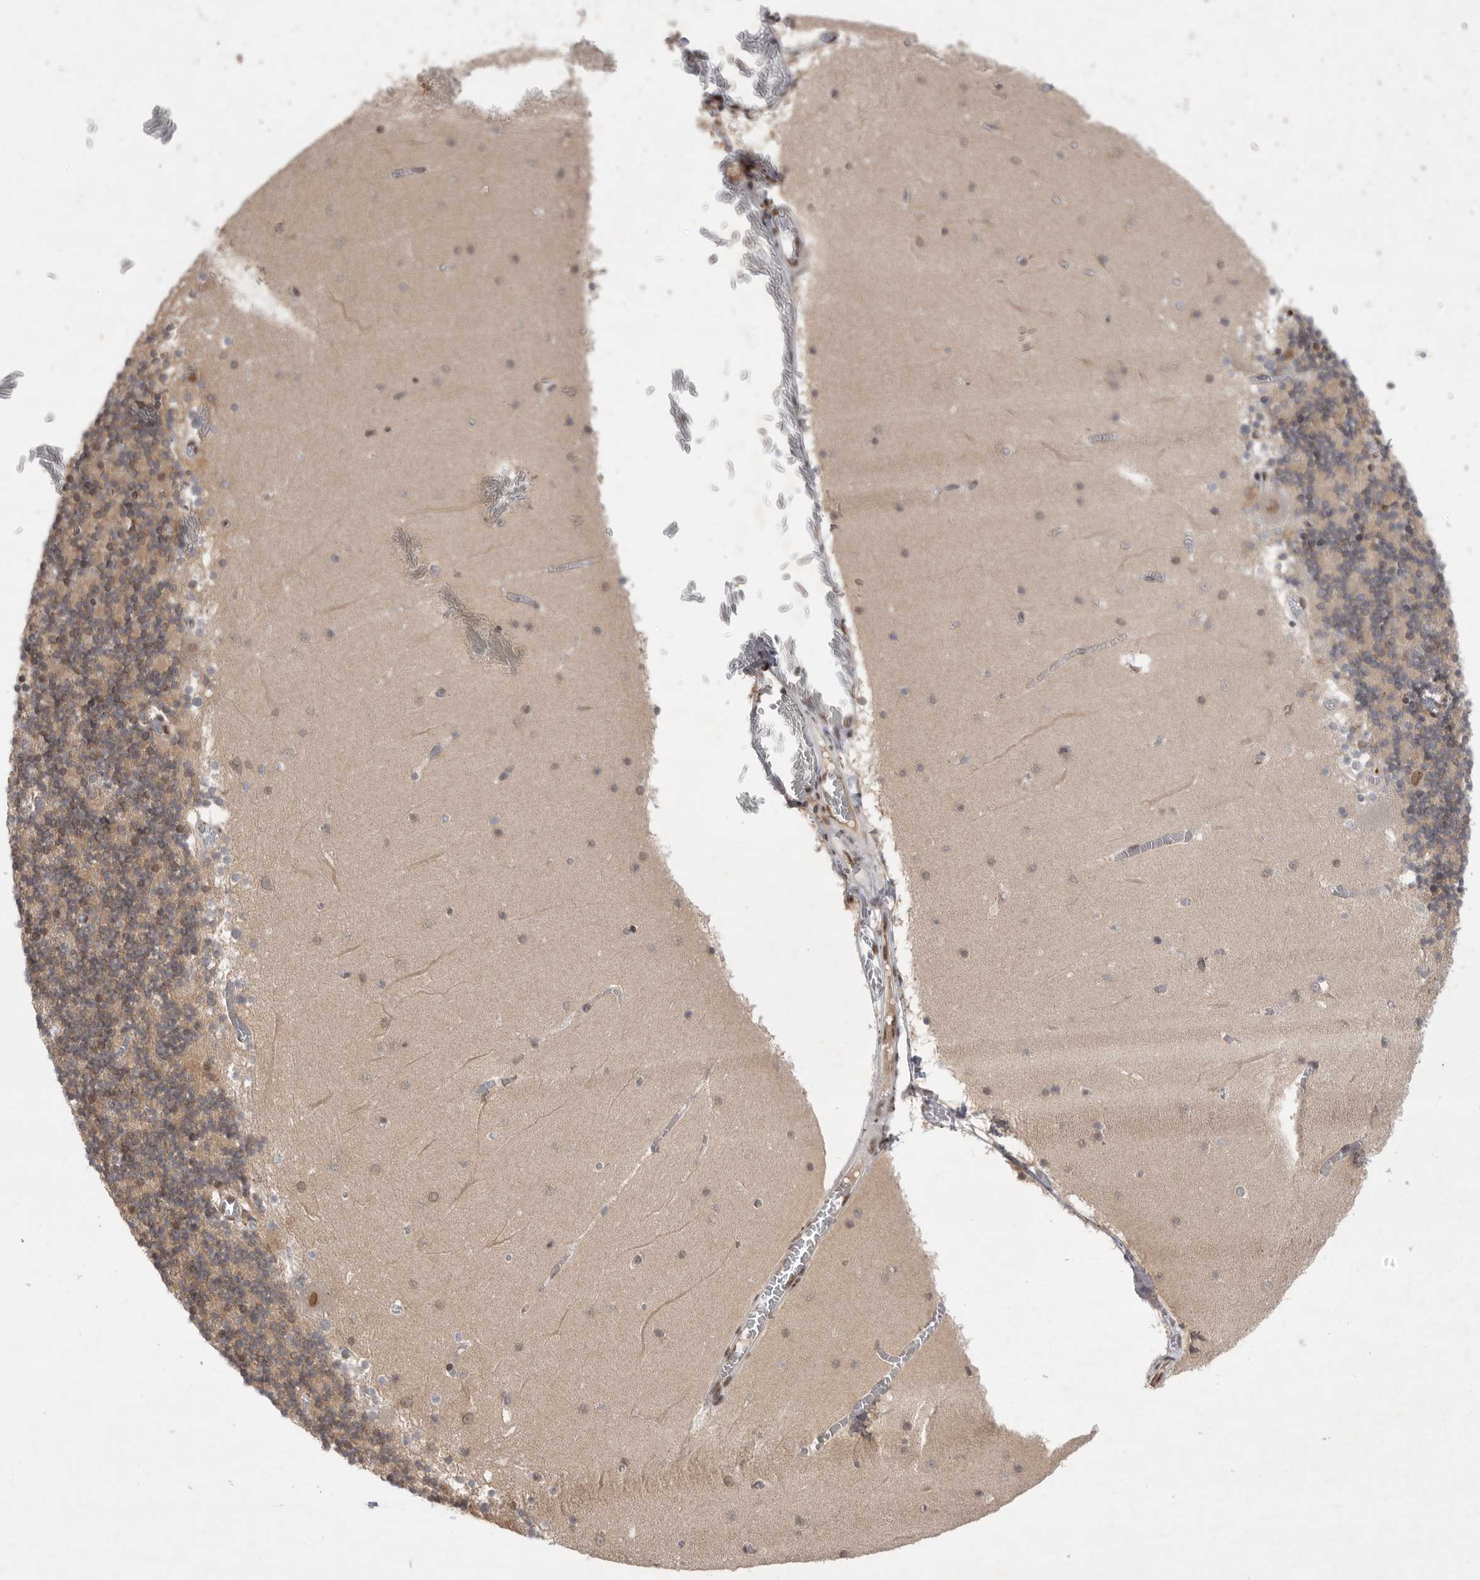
{"staining": {"intensity": "moderate", "quantity": ">75%", "location": "nuclear"}, "tissue": "cerebellum", "cell_type": "Cells in granular layer", "image_type": "normal", "snomed": [{"axis": "morphology", "description": "Normal tissue, NOS"}, {"axis": "topography", "description": "Cerebellum"}], "caption": "Immunohistochemistry image of benign cerebellum: human cerebellum stained using immunohistochemistry (IHC) shows medium levels of moderate protein expression localized specifically in the nuclear of cells in granular layer, appearing as a nuclear brown color.", "gene": "ZNF830", "patient": {"sex": "female", "age": 28}}